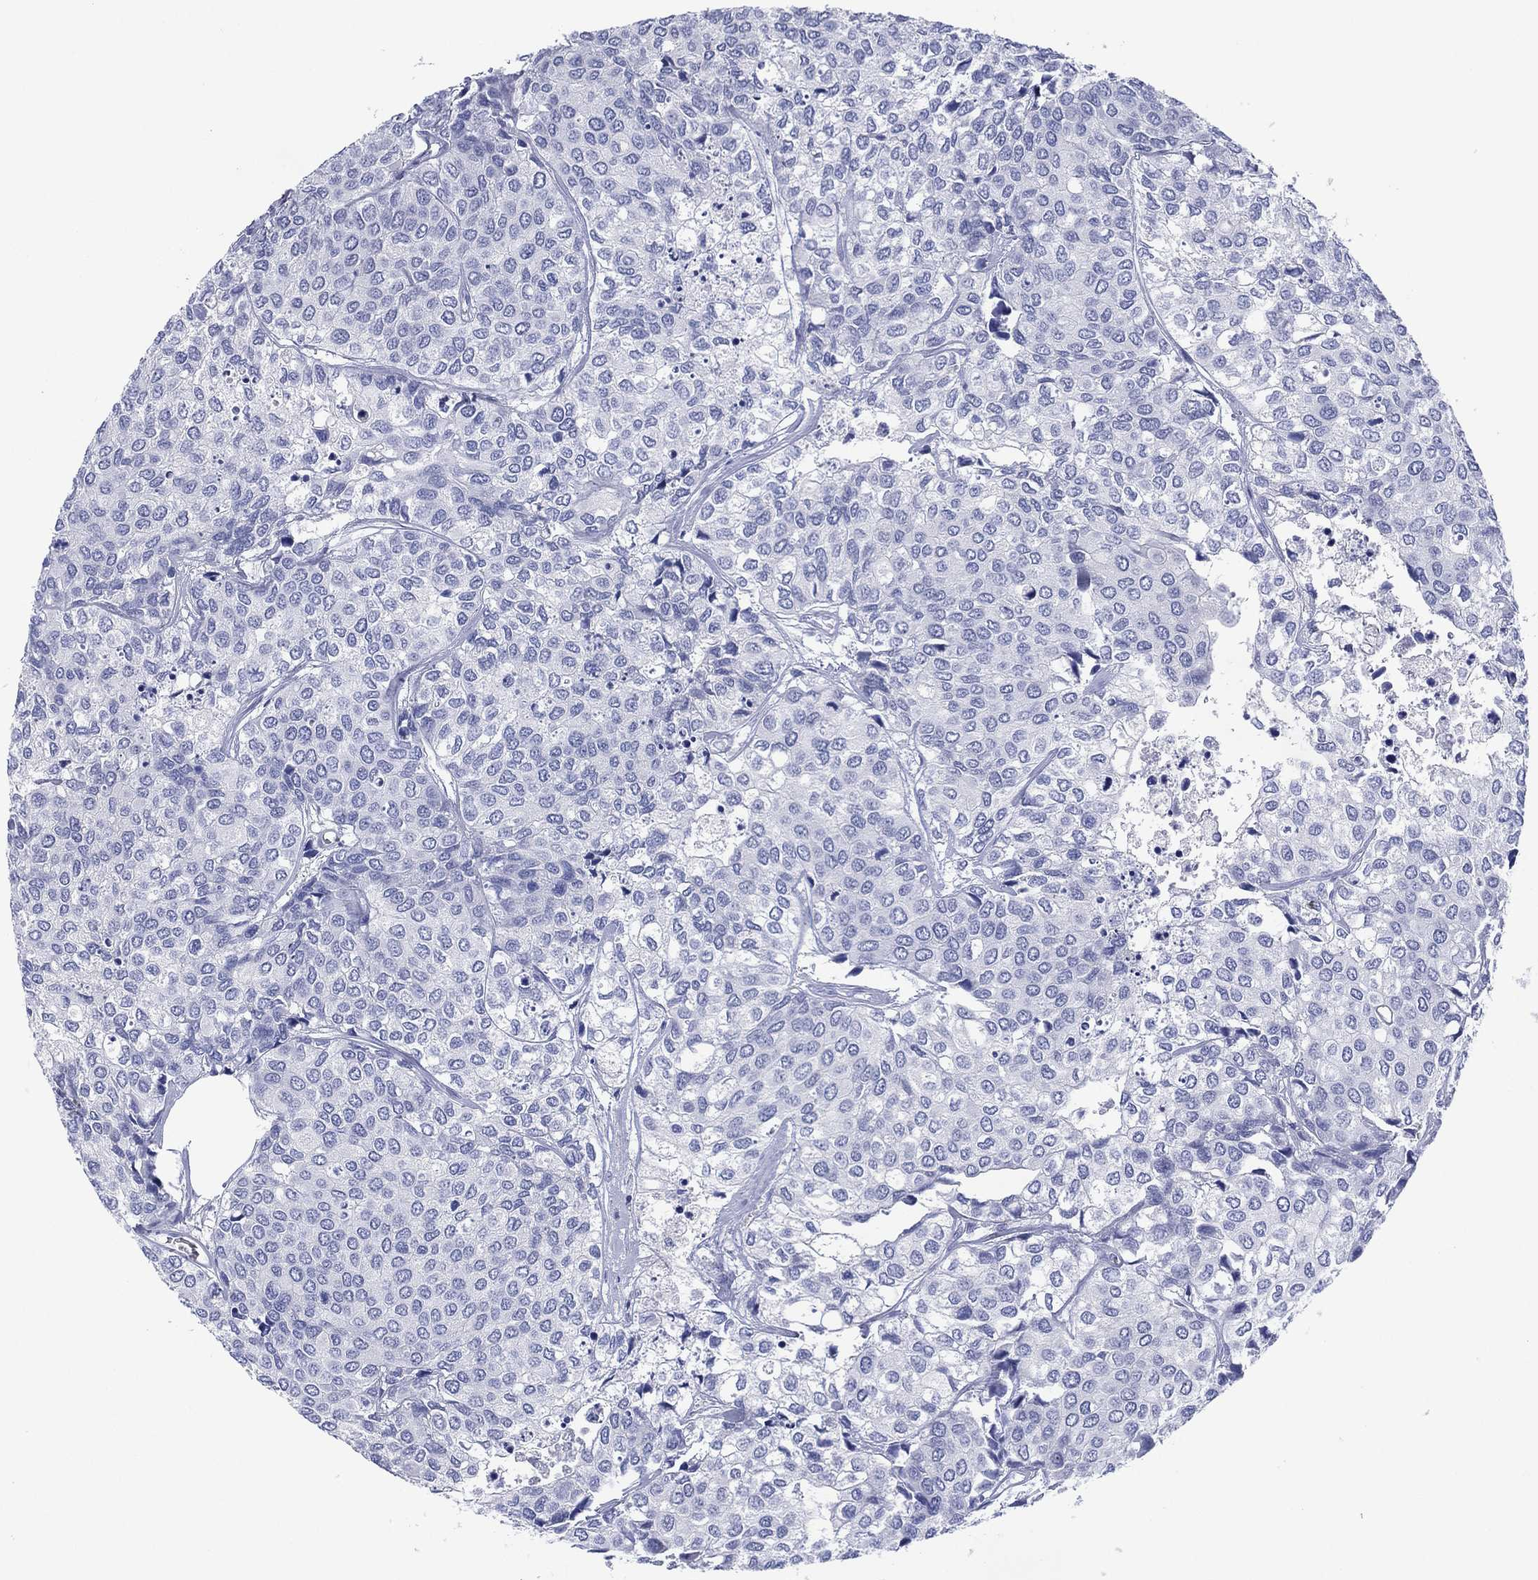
{"staining": {"intensity": "negative", "quantity": "none", "location": "none"}, "tissue": "urothelial cancer", "cell_type": "Tumor cells", "image_type": "cancer", "snomed": [{"axis": "morphology", "description": "Urothelial carcinoma, High grade"}, {"axis": "topography", "description": "Urinary bladder"}], "caption": "The image demonstrates no staining of tumor cells in urothelial cancer.", "gene": "DSG1", "patient": {"sex": "male", "age": 73}}